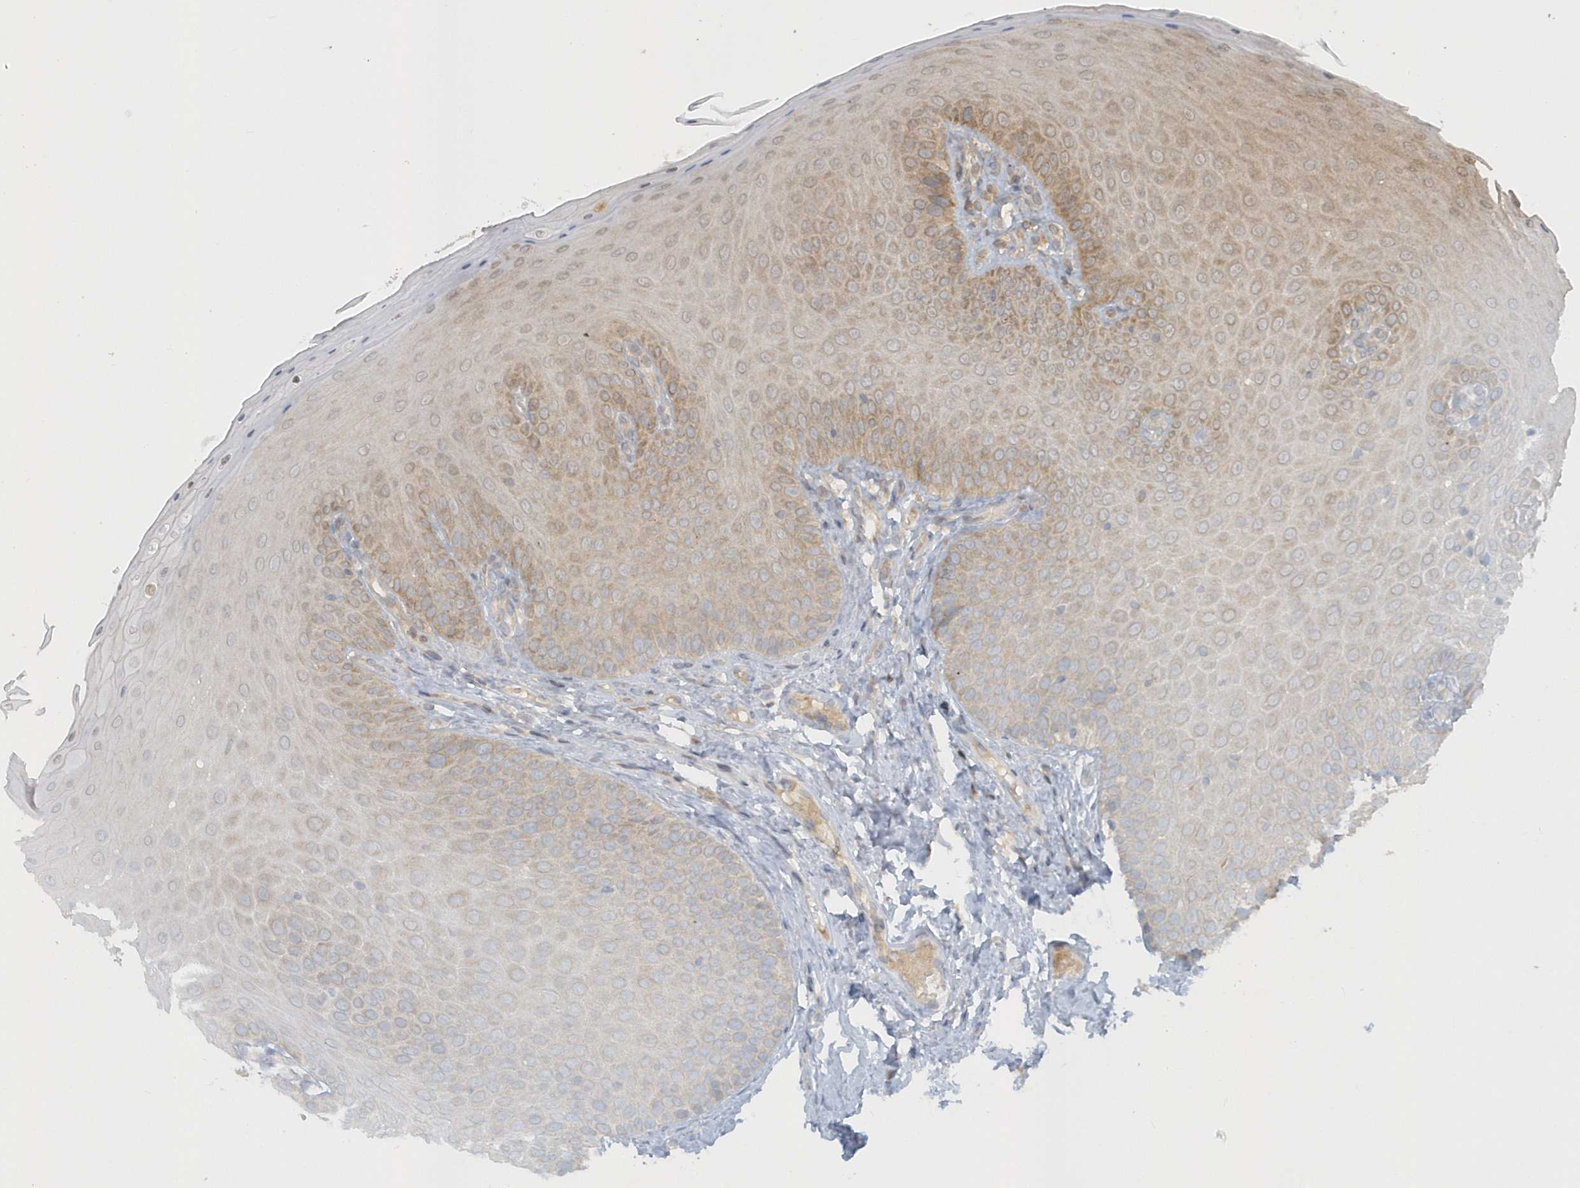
{"staining": {"intensity": "moderate", "quantity": ">75%", "location": "cytoplasmic/membranous"}, "tissue": "oral mucosa", "cell_type": "Squamous epithelial cells", "image_type": "normal", "snomed": [{"axis": "morphology", "description": "Normal tissue, NOS"}, {"axis": "topography", "description": "Oral tissue"}], "caption": "Immunohistochemistry (IHC) micrograph of unremarkable oral mucosa: oral mucosa stained using immunohistochemistry (IHC) demonstrates medium levels of moderate protein expression localized specifically in the cytoplasmic/membranous of squamous epithelial cells, appearing as a cytoplasmic/membranous brown color.", "gene": "STIM2", "patient": {"sex": "female", "age": 68}}